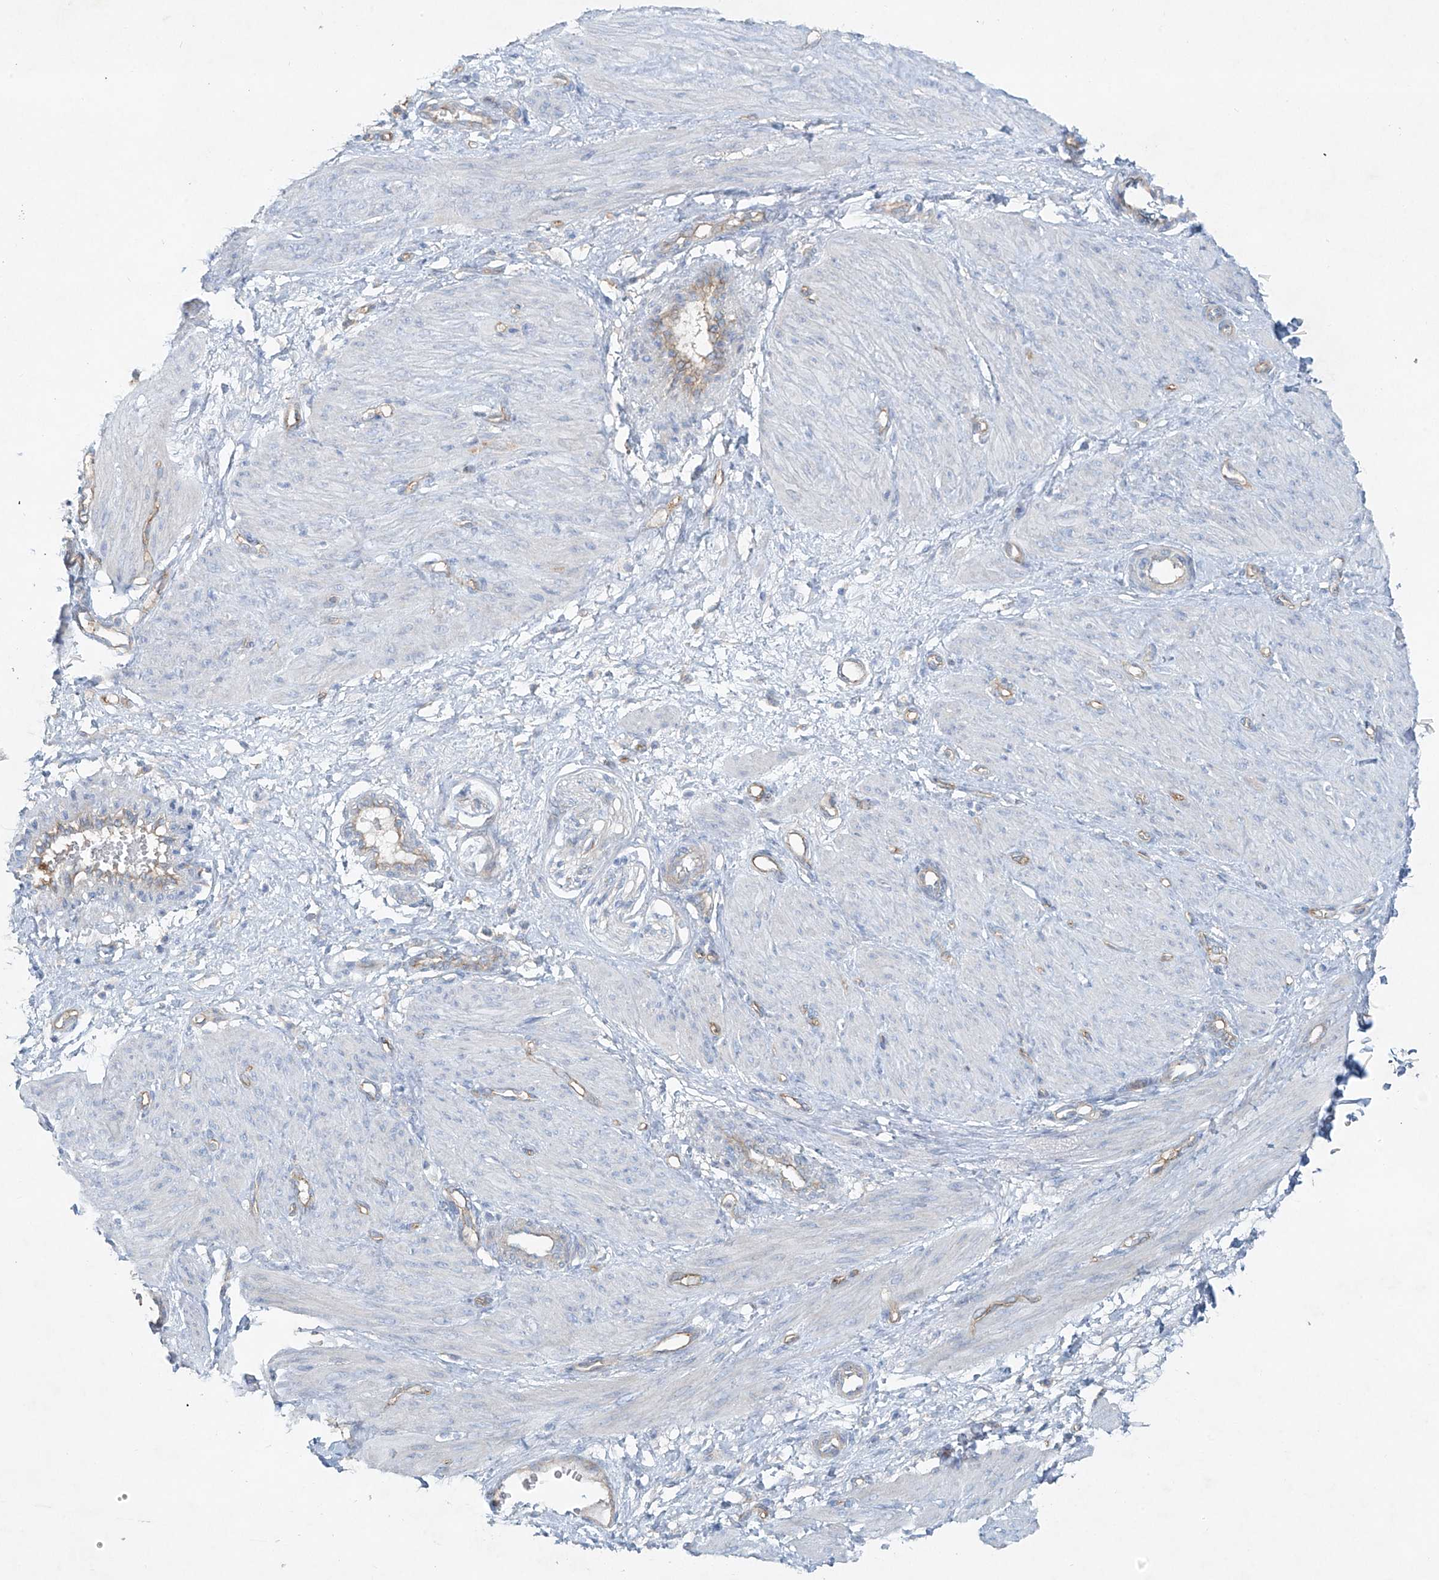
{"staining": {"intensity": "negative", "quantity": "none", "location": "none"}, "tissue": "smooth muscle", "cell_type": "Smooth muscle cells", "image_type": "normal", "snomed": [{"axis": "morphology", "description": "Normal tissue, NOS"}, {"axis": "topography", "description": "Endometrium"}], "caption": "Immunohistochemistry (IHC) of normal human smooth muscle reveals no staining in smooth muscle cells. Nuclei are stained in blue.", "gene": "VAMP5", "patient": {"sex": "female", "age": 33}}